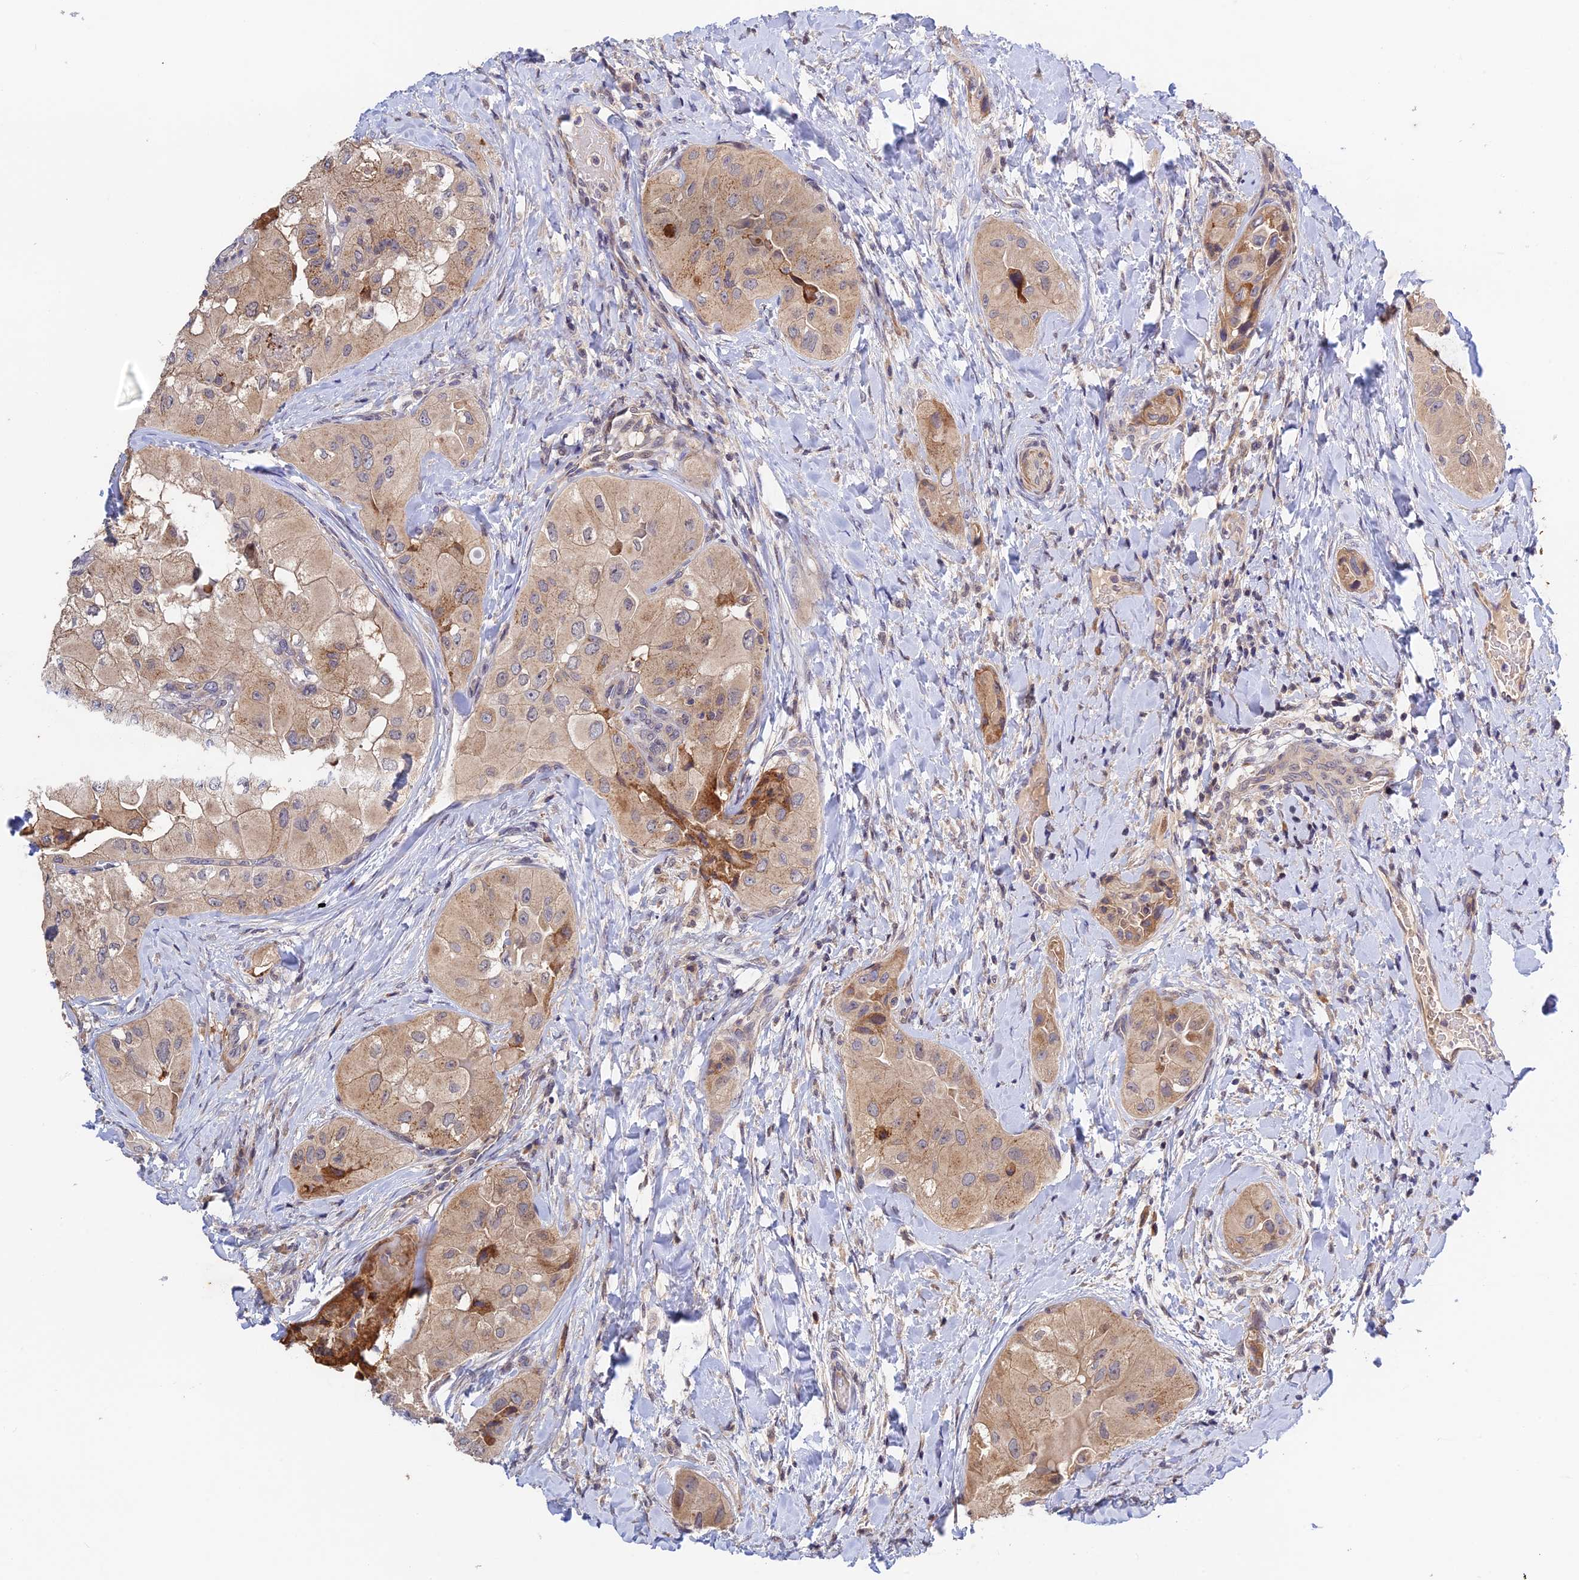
{"staining": {"intensity": "moderate", "quantity": ">75%", "location": "cytoplasmic/membranous"}, "tissue": "thyroid cancer", "cell_type": "Tumor cells", "image_type": "cancer", "snomed": [{"axis": "morphology", "description": "Normal tissue, NOS"}, {"axis": "morphology", "description": "Papillary adenocarcinoma, NOS"}, {"axis": "topography", "description": "Thyroid gland"}], "caption": "IHC staining of thyroid papillary adenocarcinoma, which reveals medium levels of moderate cytoplasmic/membranous staining in approximately >75% of tumor cells indicating moderate cytoplasmic/membranous protein staining. The staining was performed using DAB (brown) for protein detection and nuclei were counterstained in hematoxylin (blue).", "gene": "CWH43", "patient": {"sex": "female", "age": 59}}